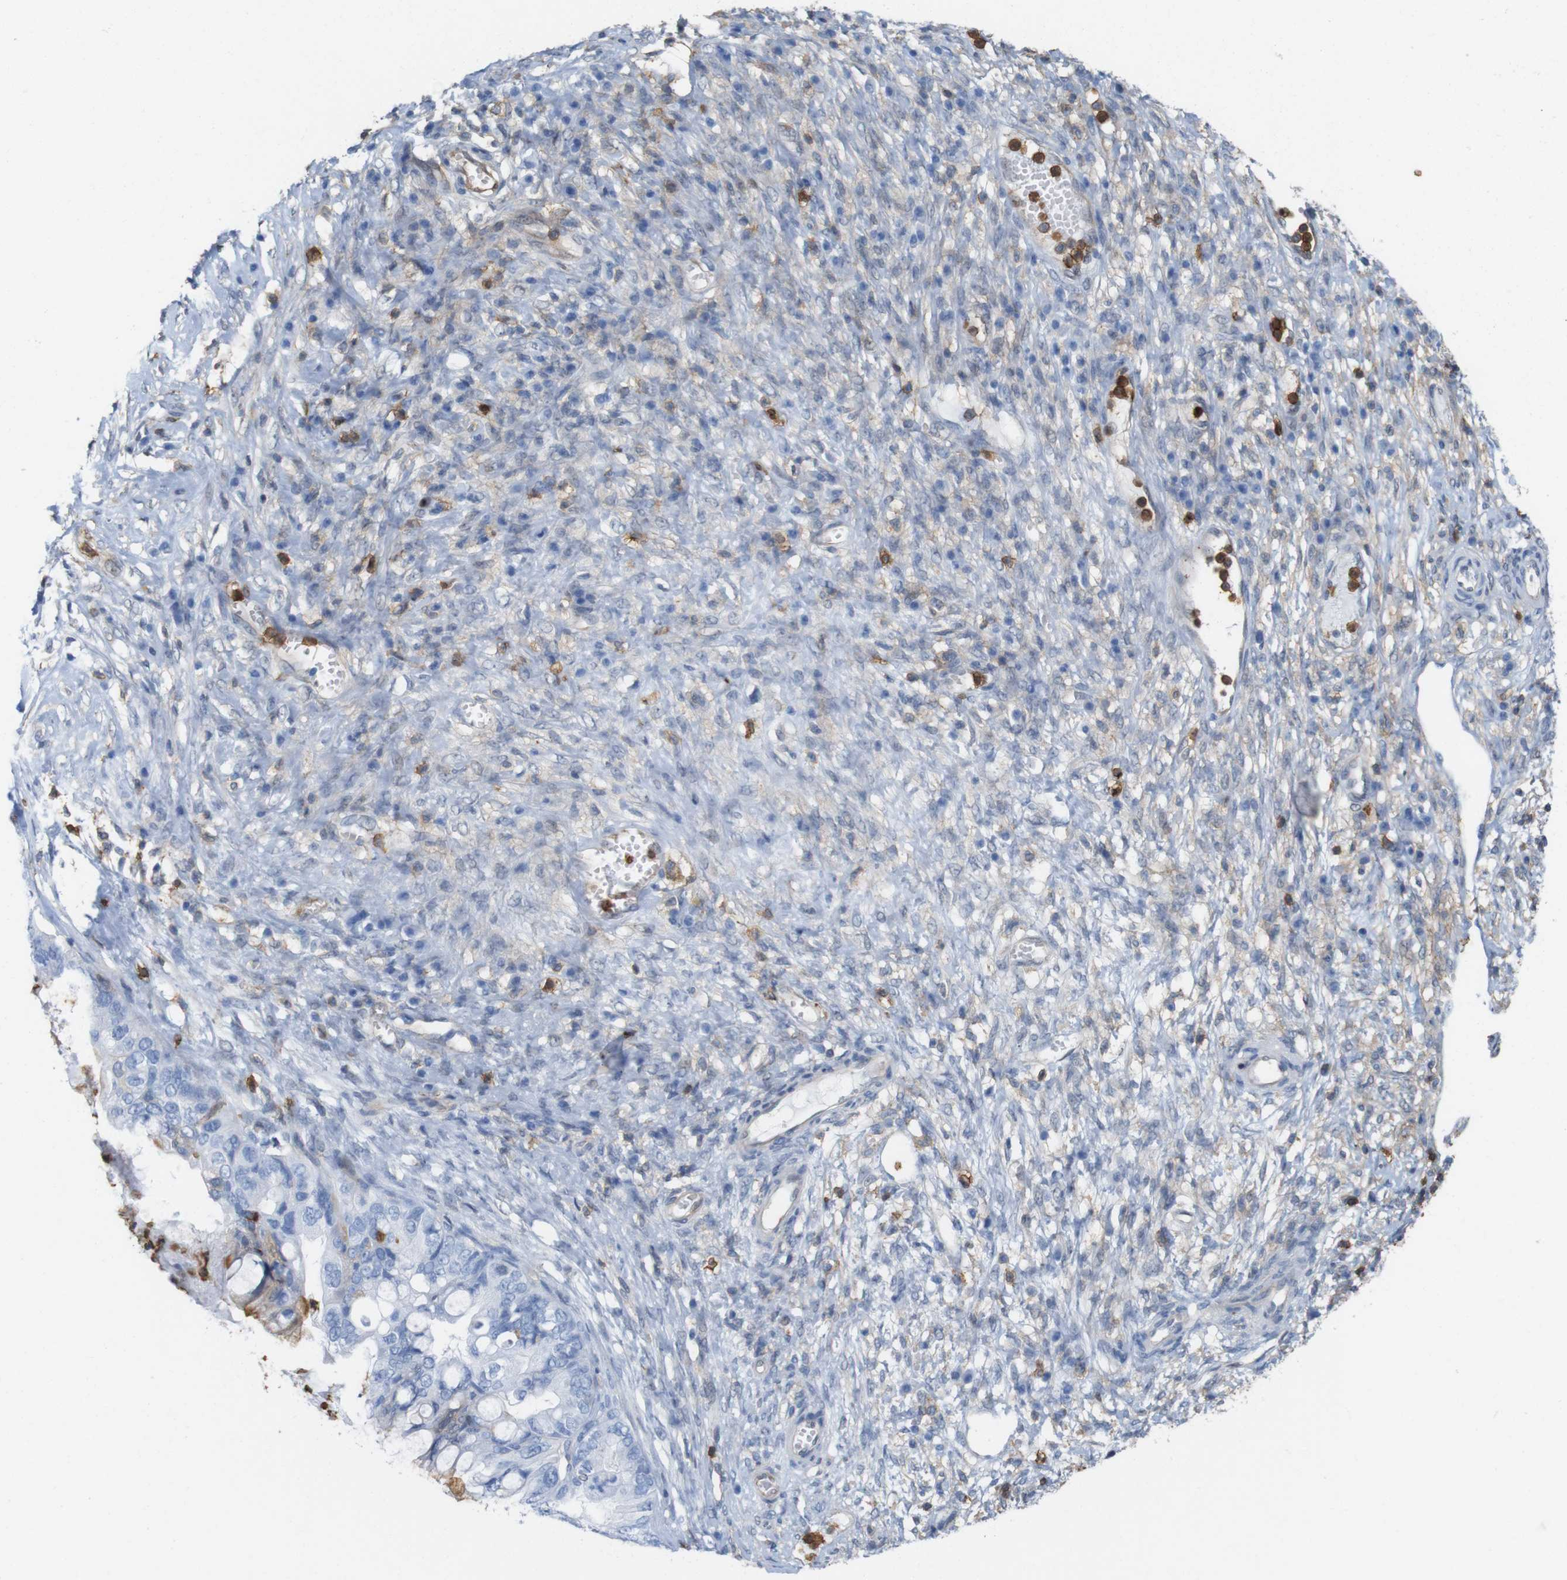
{"staining": {"intensity": "weak", "quantity": "<25%", "location": "cytoplasmic/membranous"}, "tissue": "ovarian cancer", "cell_type": "Tumor cells", "image_type": "cancer", "snomed": [{"axis": "morphology", "description": "Cystadenocarcinoma, mucinous, NOS"}, {"axis": "topography", "description": "Ovary"}], "caption": "Immunohistochemistry (IHC) image of ovarian mucinous cystadenocarcinoma stained for a protein (brown), which exhibits no positivity in tumor cells.", "gene": "ANXA1", "patient": {"sex": "female", "age": 80}}